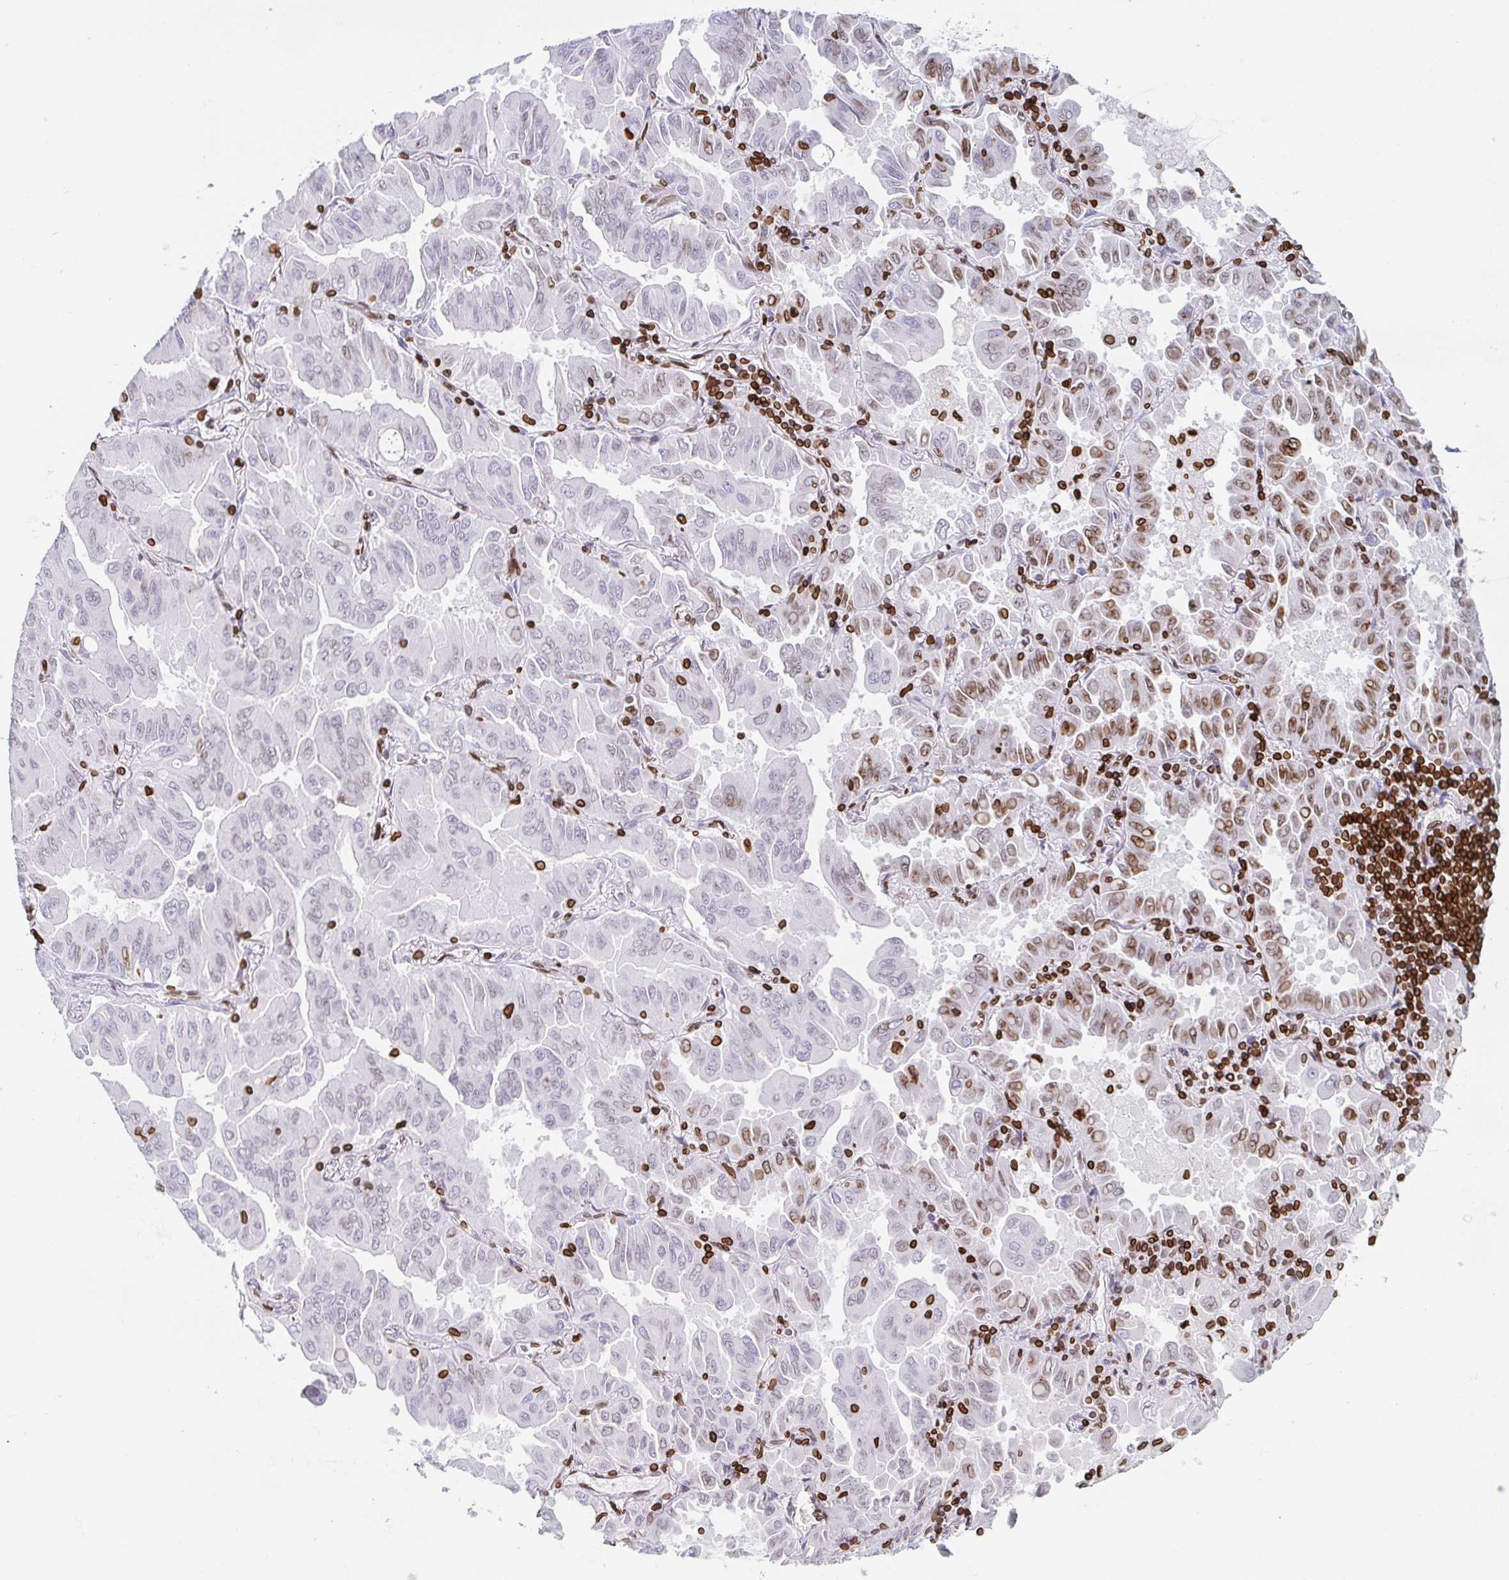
{"staining": {"intensity": "moderate", "quantity": "<25%", "location": "cytoplasmic/membranous,nuclear"}, "tissue": "lung cancer", "cell_type": "Tumor cells", "image_type": "cancer", "snomed": [{"axis": "morphology", "description": "Adenocarcinoma, NOS"}, {"axis": "topography", "description": "Lung"}], "caption": "A low amount of moderate cytoplasmic/membranous and nuclear expression is appreciated in approximately <25% of tumor cells in lung cancer tissue.", "gene": "BTBD7", "patient": {"sex": "male", "age": 64}}